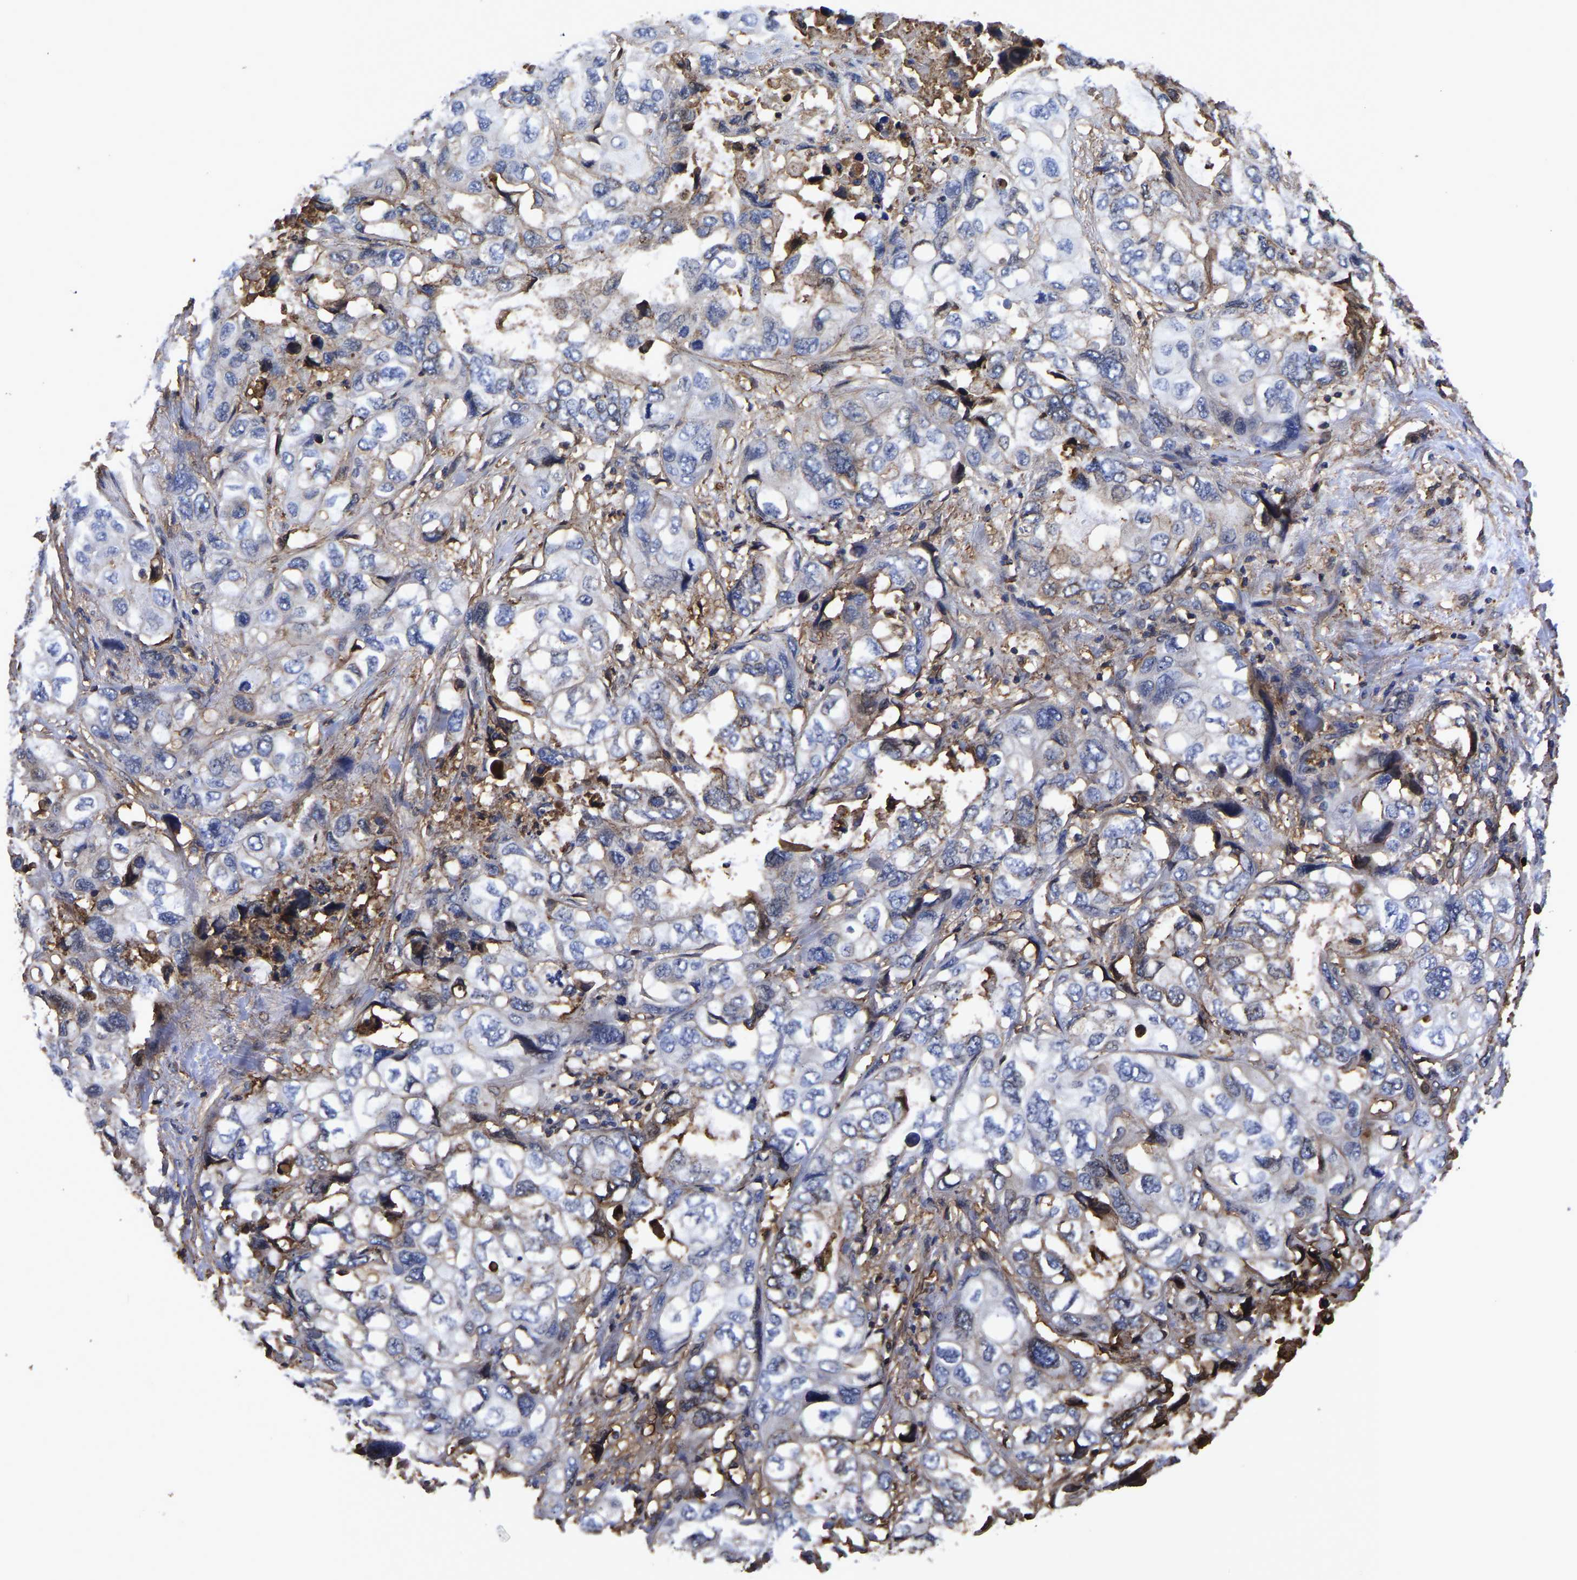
{"staining": {"intensity": "negative", "quantity": "none", "location": "none"}, "tissue": "lung cancer", "cell_type": "Tumor cells", "image_type": "cancer", "snomed": [{"axis": "morphology", "description": "Squamous cell carcinoma, NOS"}, {"axis": "topography", "description": "Lung"}], "caption": "This photomicrograph is of lung cancer (squamous cell carcinoma) stained with immunohistochemistry to label a protein in brown with the nuclei are counter-stained blue. There is no expression in tumor cells.", "gene": "LIF", "patient": {"sex": "female", "age": 73}}